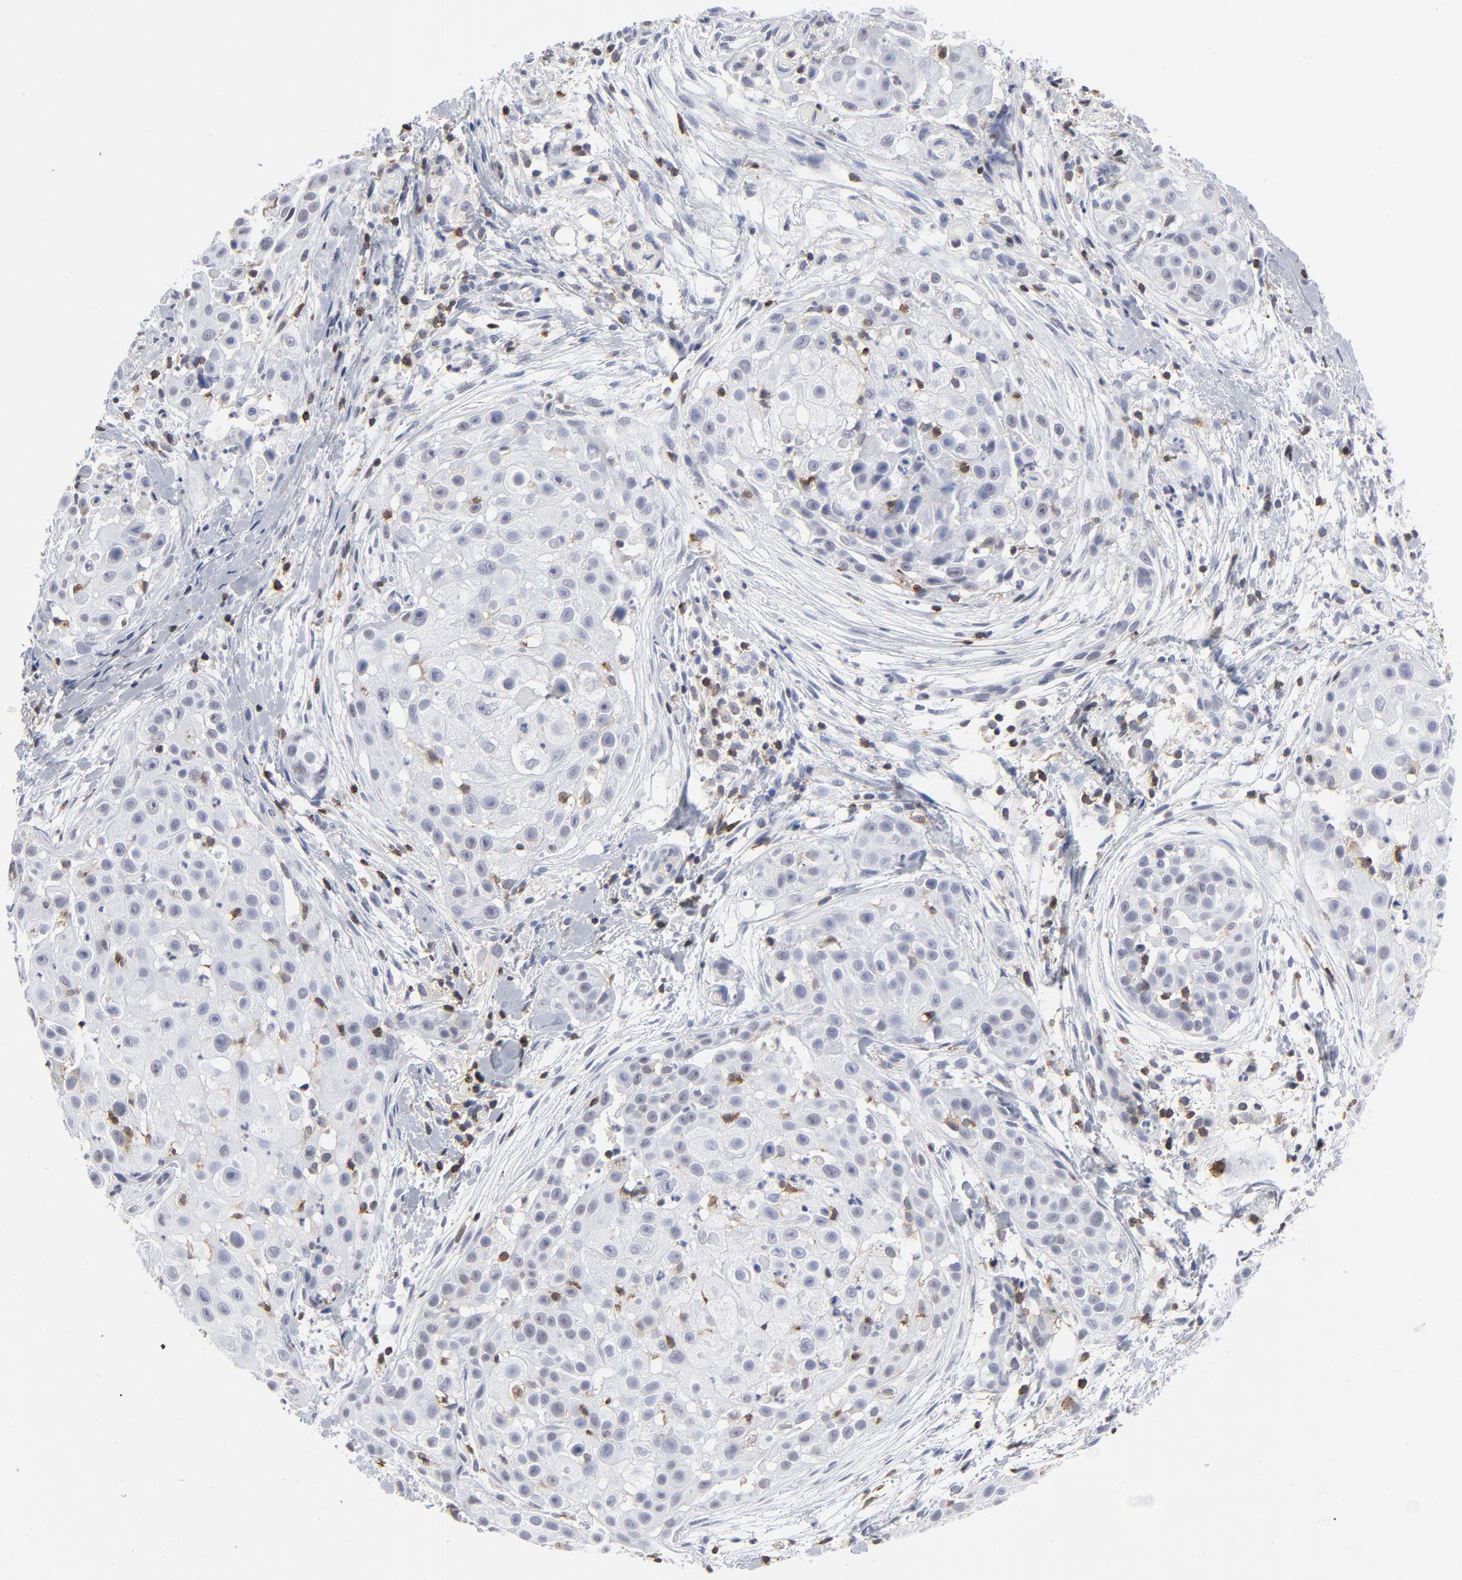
{"staining": {"intensity": "negative", "quantity": "none", "location": "none"}, "tissue": "skin cancer", "cell_type": "Tumor cells", "image_type": "cancer", "snomed": [{"axis": "morphology", "description": "Squamous cell carcinoma, NOS"}, {"axis": "topography", "description": "Skin"}], "caption": "High magnification brightfield microscopy of skin squamous cell carcinoma stained with DAB (brown) and counterstained with hematoxylin (blue): tumor cells show no significant positivity.", "gene": "CD2", "patient": {"sex": "female", "age": 57}}